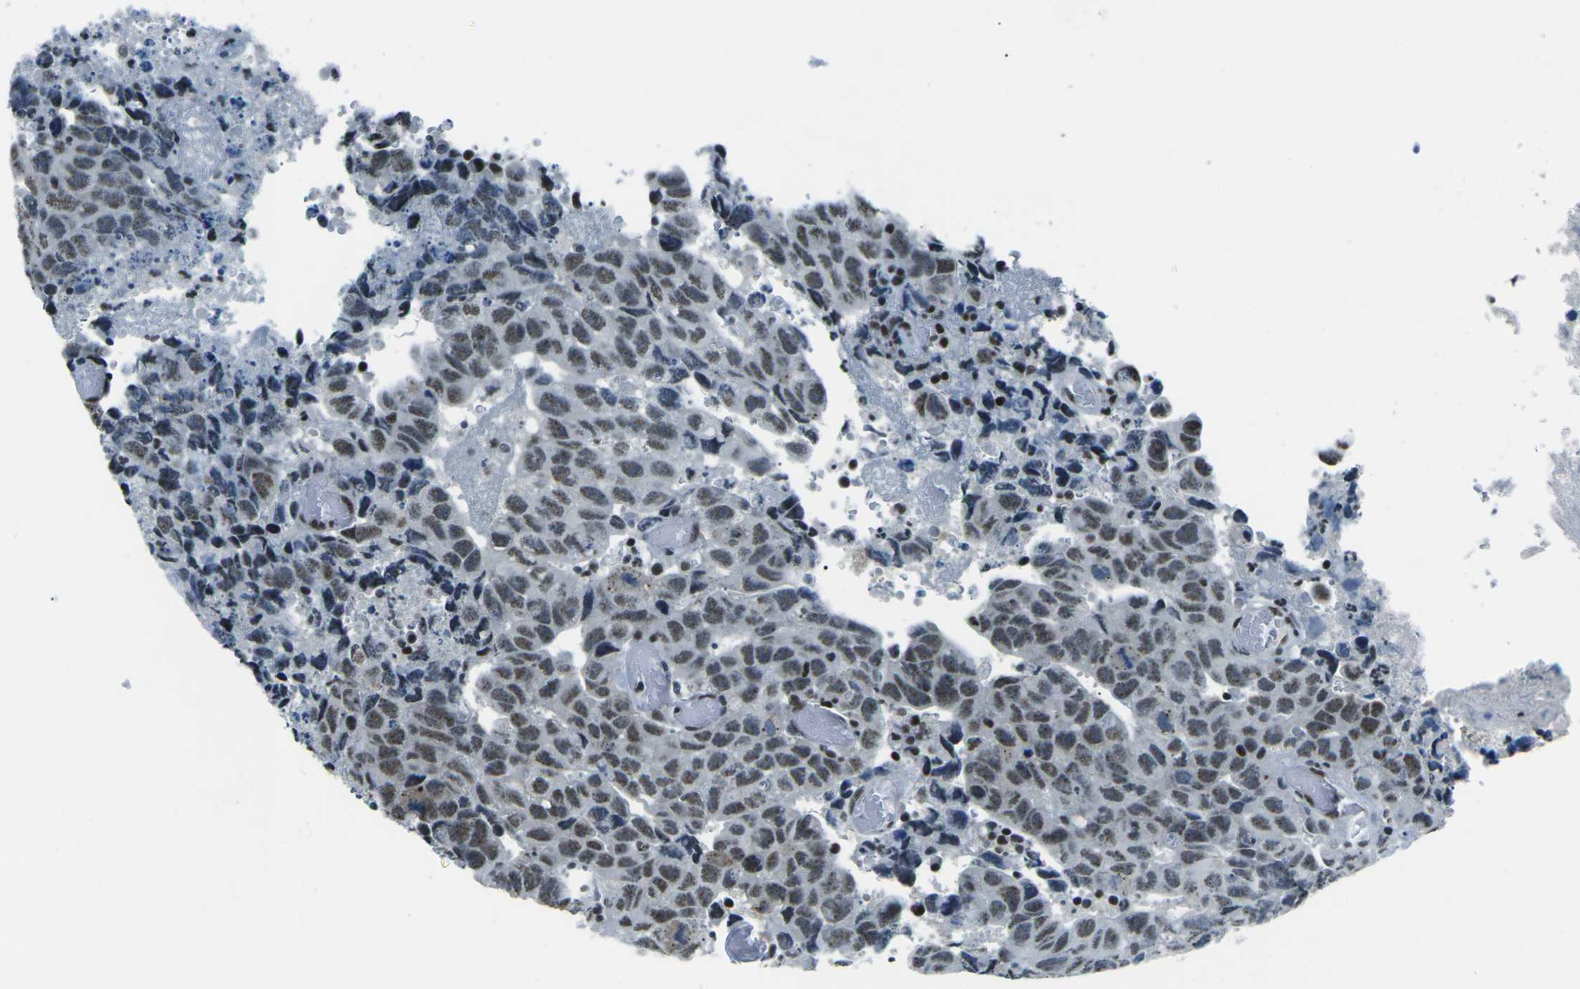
{"staining": {"intensity": "moderate", "quantity": "25%-75%", "location": "nuclear"}, "tissue": "testis cancer", "cell_type": "Tumor cells", "image_type": "cancer", "snomed": [{"axis": "morphology", "description": "Necrosis, NOS"}, {"axis": "morphology", "description": "Carcinoma, Embryonal, NOS"}, {"axis": "topography", "description": "Testis"}], "caption": "Testis embryonal carcinoma tissue shows moderate nuclear positivity in approximately 25%-75% of tumor cells, visualized by immunohistochemistry. (DAB (3,3'-diaminobenzidine) IHC with brightfield microscopy, high magnification).", "gene": "RBL2", "patient": {"sex": "male", "age": 19}}